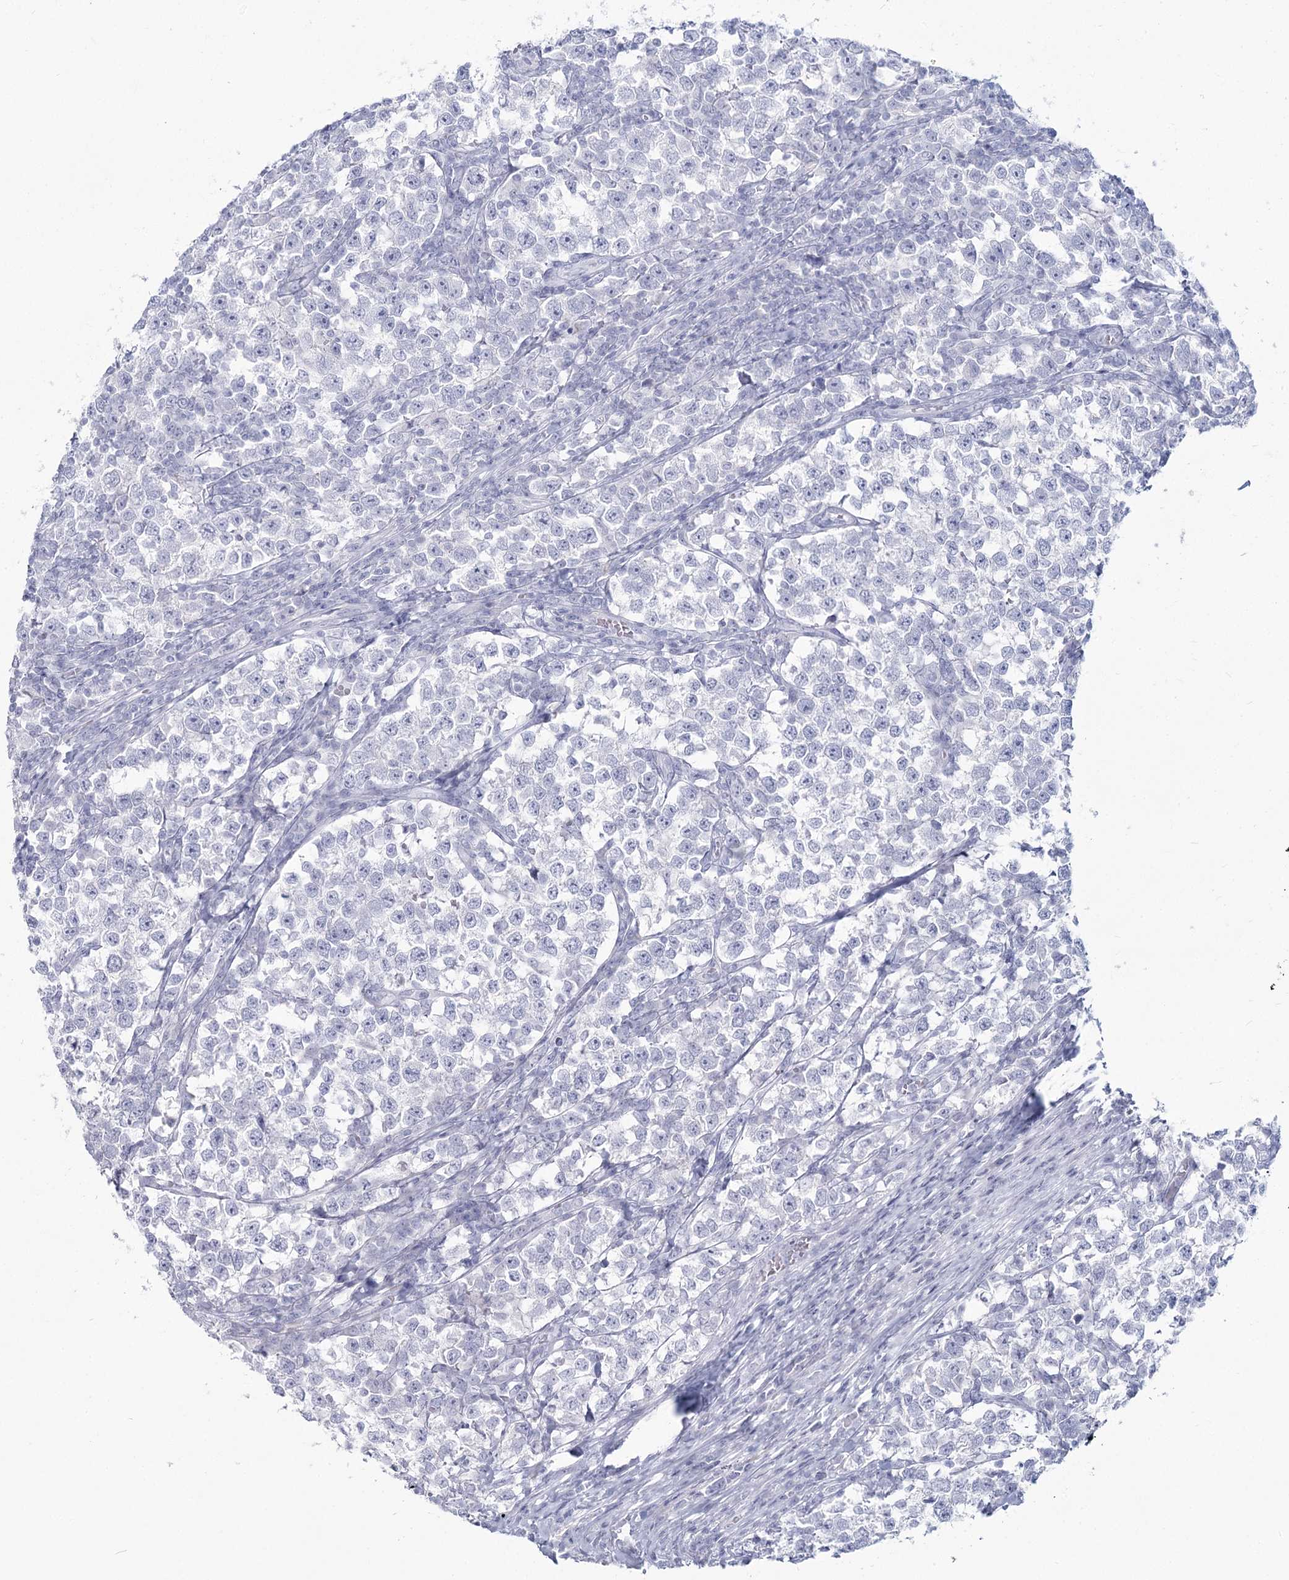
{"staining": {"intensity": "negative", "quantity": "none", "location": "none"}, "tissue": "testis cancer", "cell_type": "Tumor cells", "image_type": "cancer", "snomed": [{"axis": "morphology", "description": "Normal tissue, NOS"}, {"axis": "morphology", "description": "Seminoma, NOS"}, {"axis": "topography", "description": "Testis"}], "caption": "Immunohistochemical staining of testis cancer exhibits no significant positivity in tumor cells.", "gene": "SLC6A19", "patient": {"sex": "male", "age": 43}}